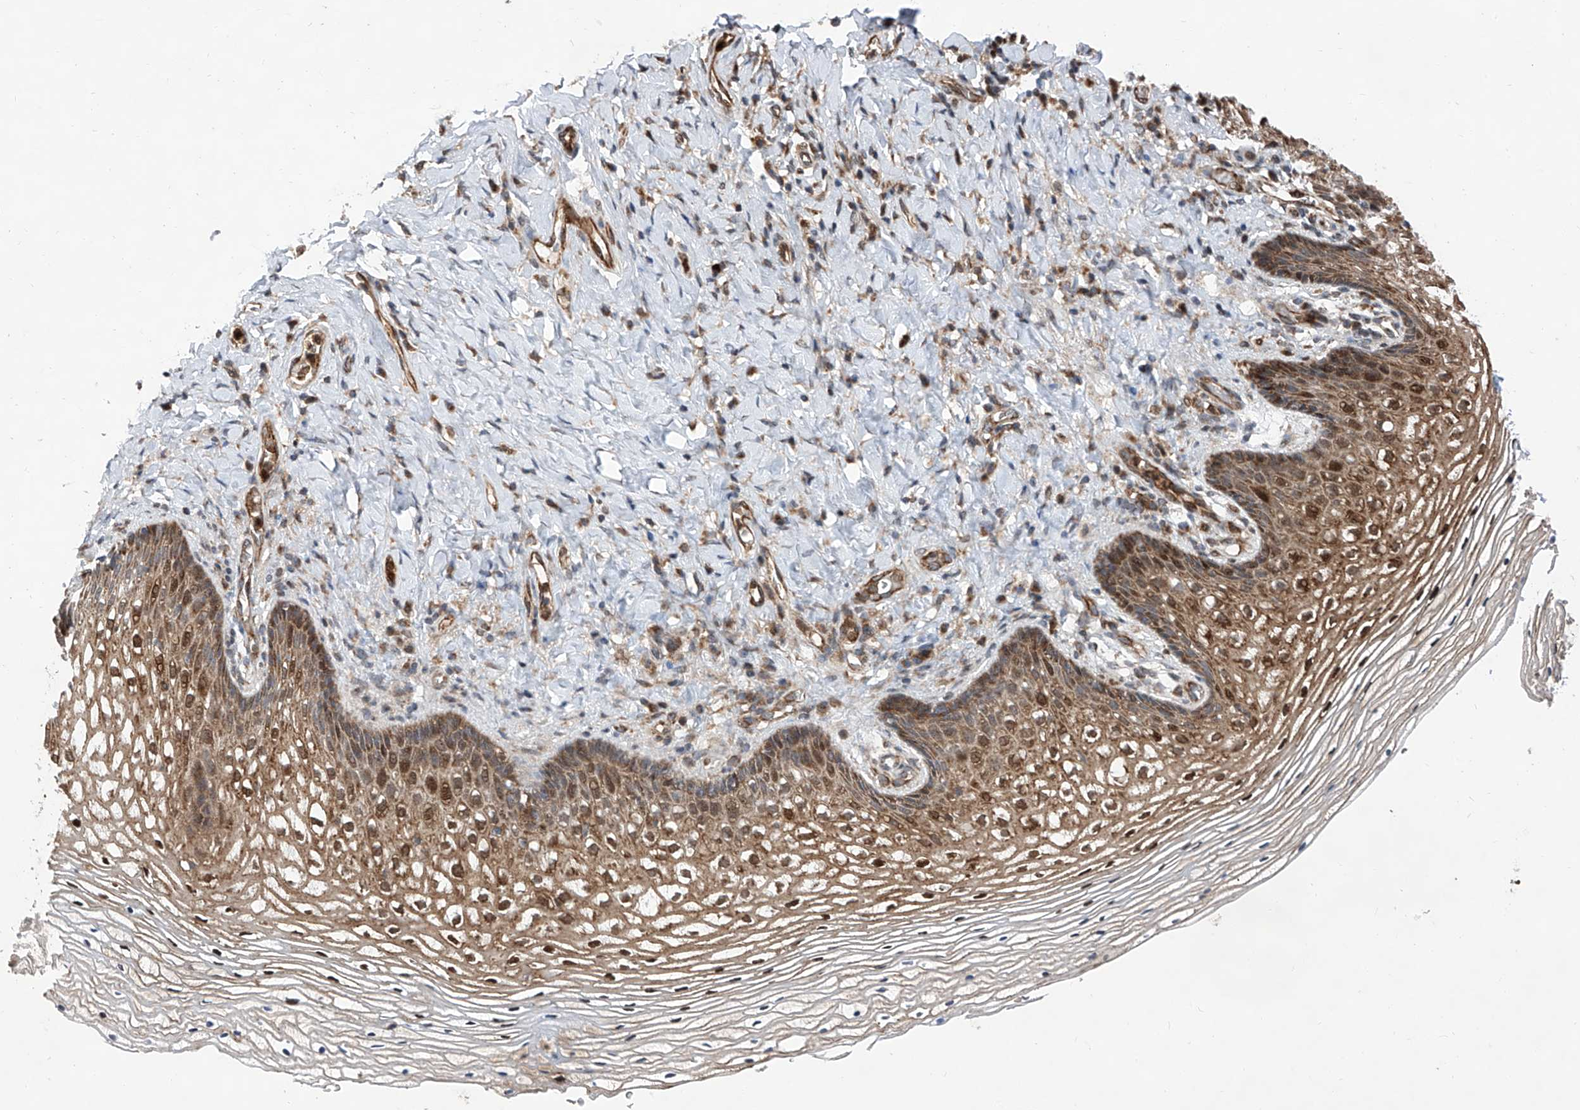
{"staining": {"intensity": "strong", "quantity": "25%-75%", "location": "cytoplasmic/membranous,nuclear"}, "tissue": "vagina", "cell_type": "Squamous epithelial cells", "image_type": "normal", "snomed": [{"axis": "morphology", "description": "Normal tissue, NOS"}, {"axis": "topography", "description": "Vagina"}], "caption": "Immunohistochemistry (IHC) photomicrograph of unremarkable vagina: vagina stained using immunohistochemistry shows high levels of strong protein expression localized specifically in the cytoplasmic/membranous,nuclear of squamous epithelial cells, appearing as a cytoplasmic/membranous,nuclear brown color.", "gene": "FARP2", "patient": {"sex": "female", "age": 60}}